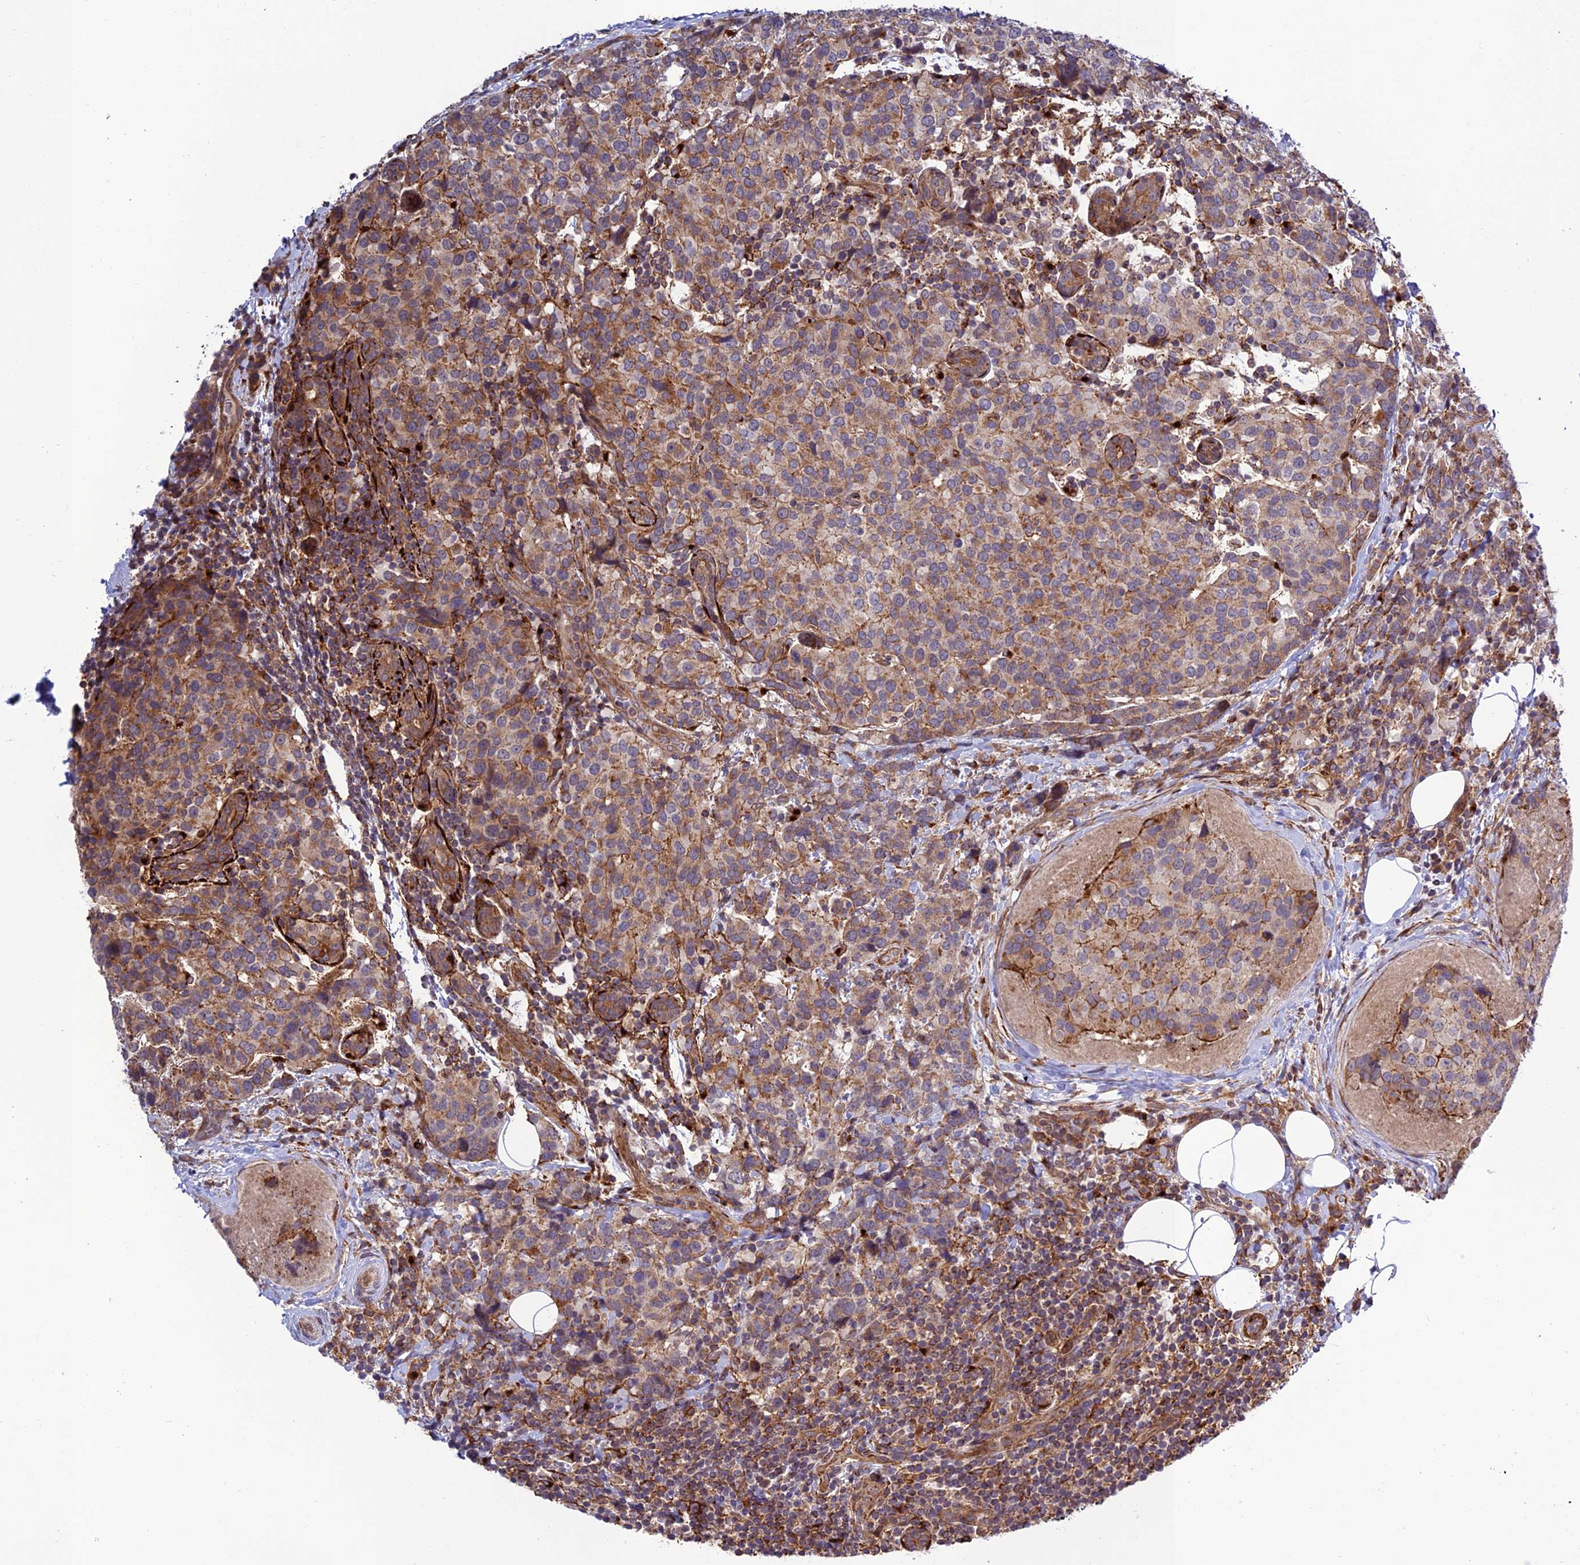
{"staining": {"intensity": "moderate", "quantity": ">75%", "location": "cytoplasmic/membranous"}, "tissue": "breast cancer", "cell_type": "Tumor cells", "image_type": "cancer", "snomed": [{"axis": "morphology", "description": "Lobular carcinoma"}, {"axis": "topography", "description": "Breast"}], "caption": "An immunohistochemistry (IHC) image of tumor tissue is shown. Protein staining in brown shows moderate cytoplasmic/membranous positivity in lobular carcinoma (breast) within tumor cells.", "gene": "TNIP3", "patient": {"sex": "female", "age": 59}}